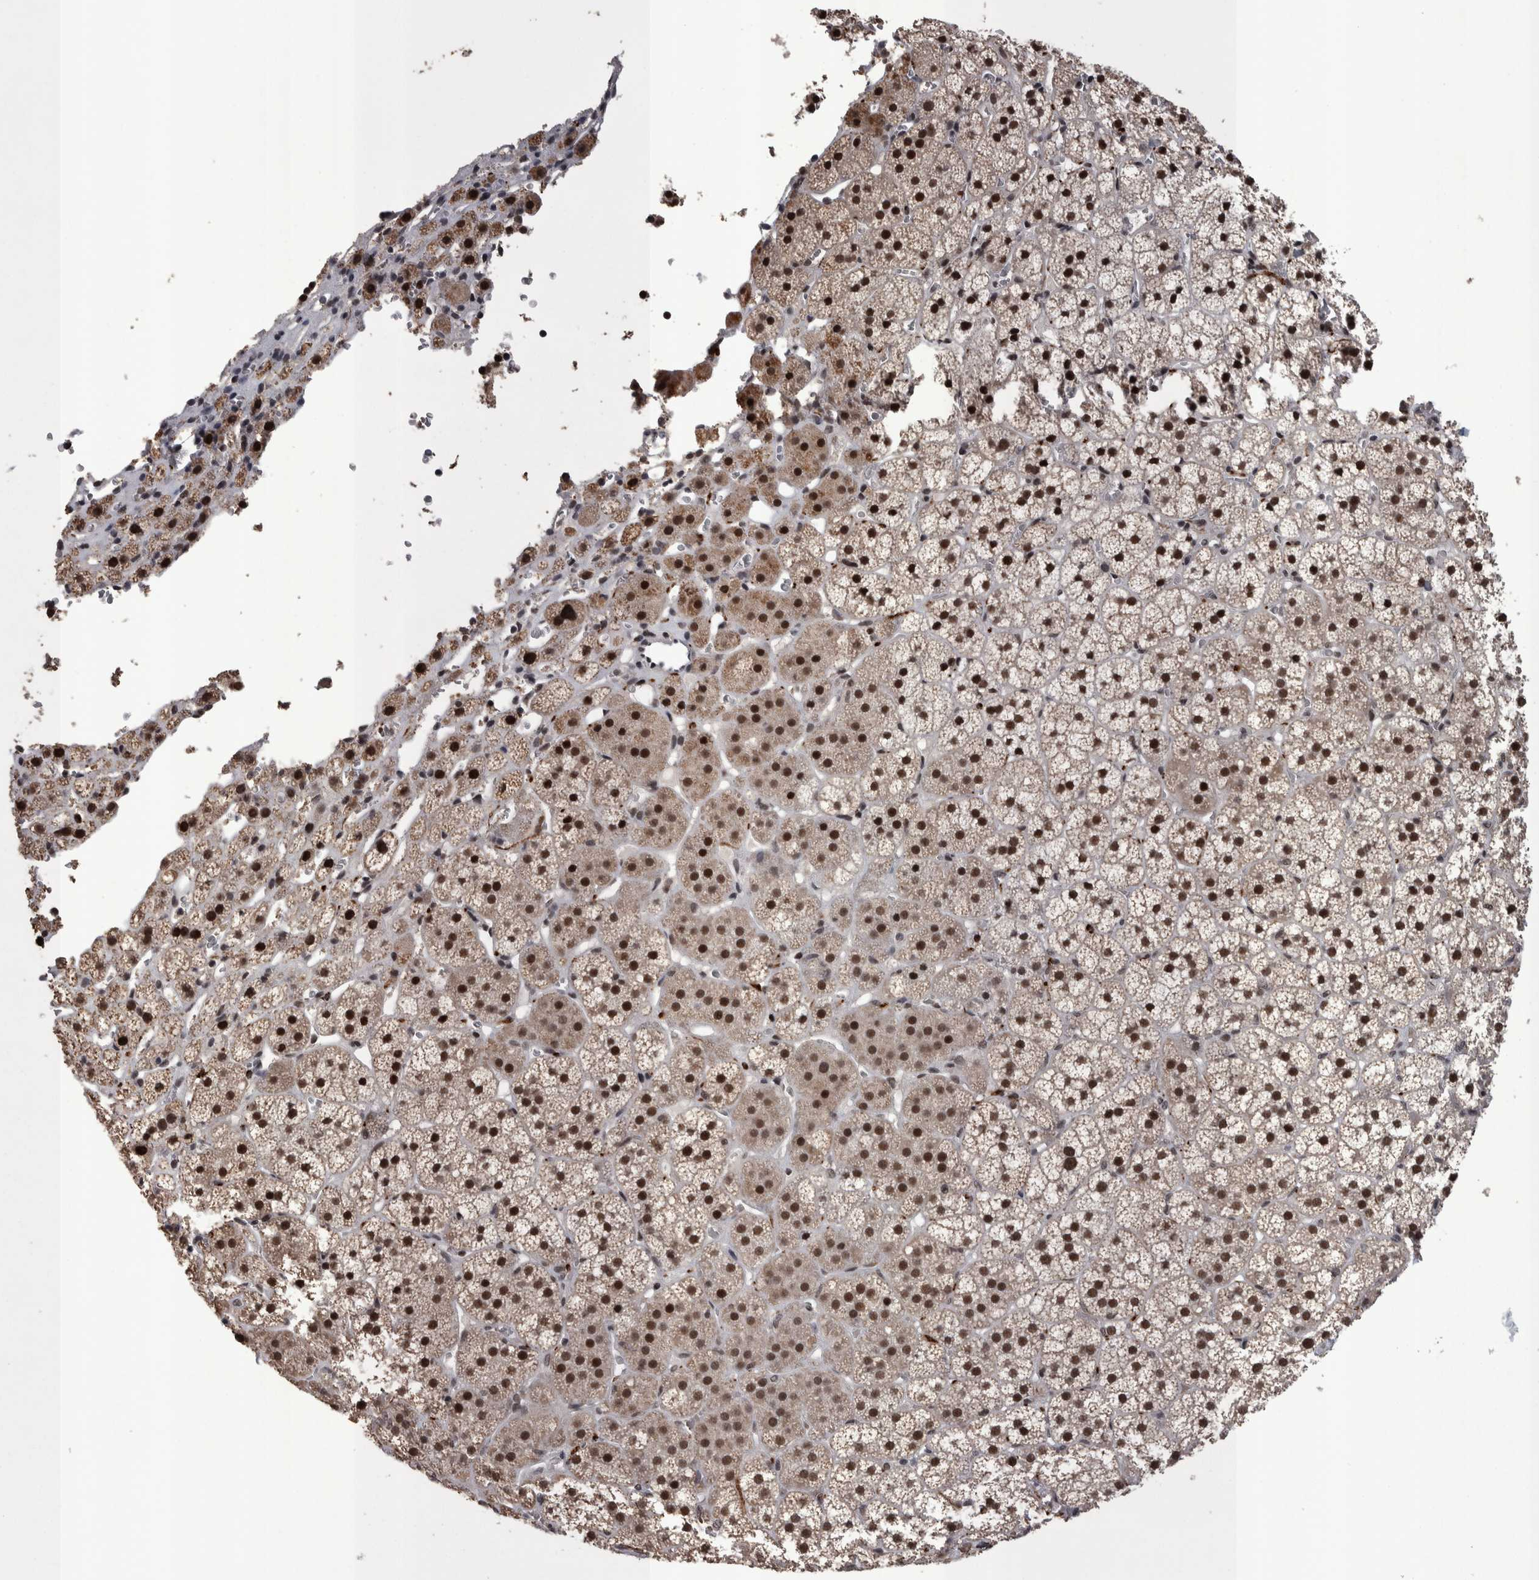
{"staining": {"intensity": "strong", "quantity": ">75%", "location": "cytoplasmic/membranous,nuclear"}, "tissue": "adrenal gland", "cell_type": "Glandular cells", "image_type": "normal", "snomed": [{"axis": "morphology", "description": "Normal tissue, NOS"}, {"axis": "topography", "description": "Adrenal gland"}], "caption": "Immunohistochemical staining of unremarkable adrenal gland shows strong cytoplasmic/membranous,nuclear protein positivity in approximately >75% of glandular cells.", "gene": "DMTF1", "patient": {"sex": "female", "age": 44}}